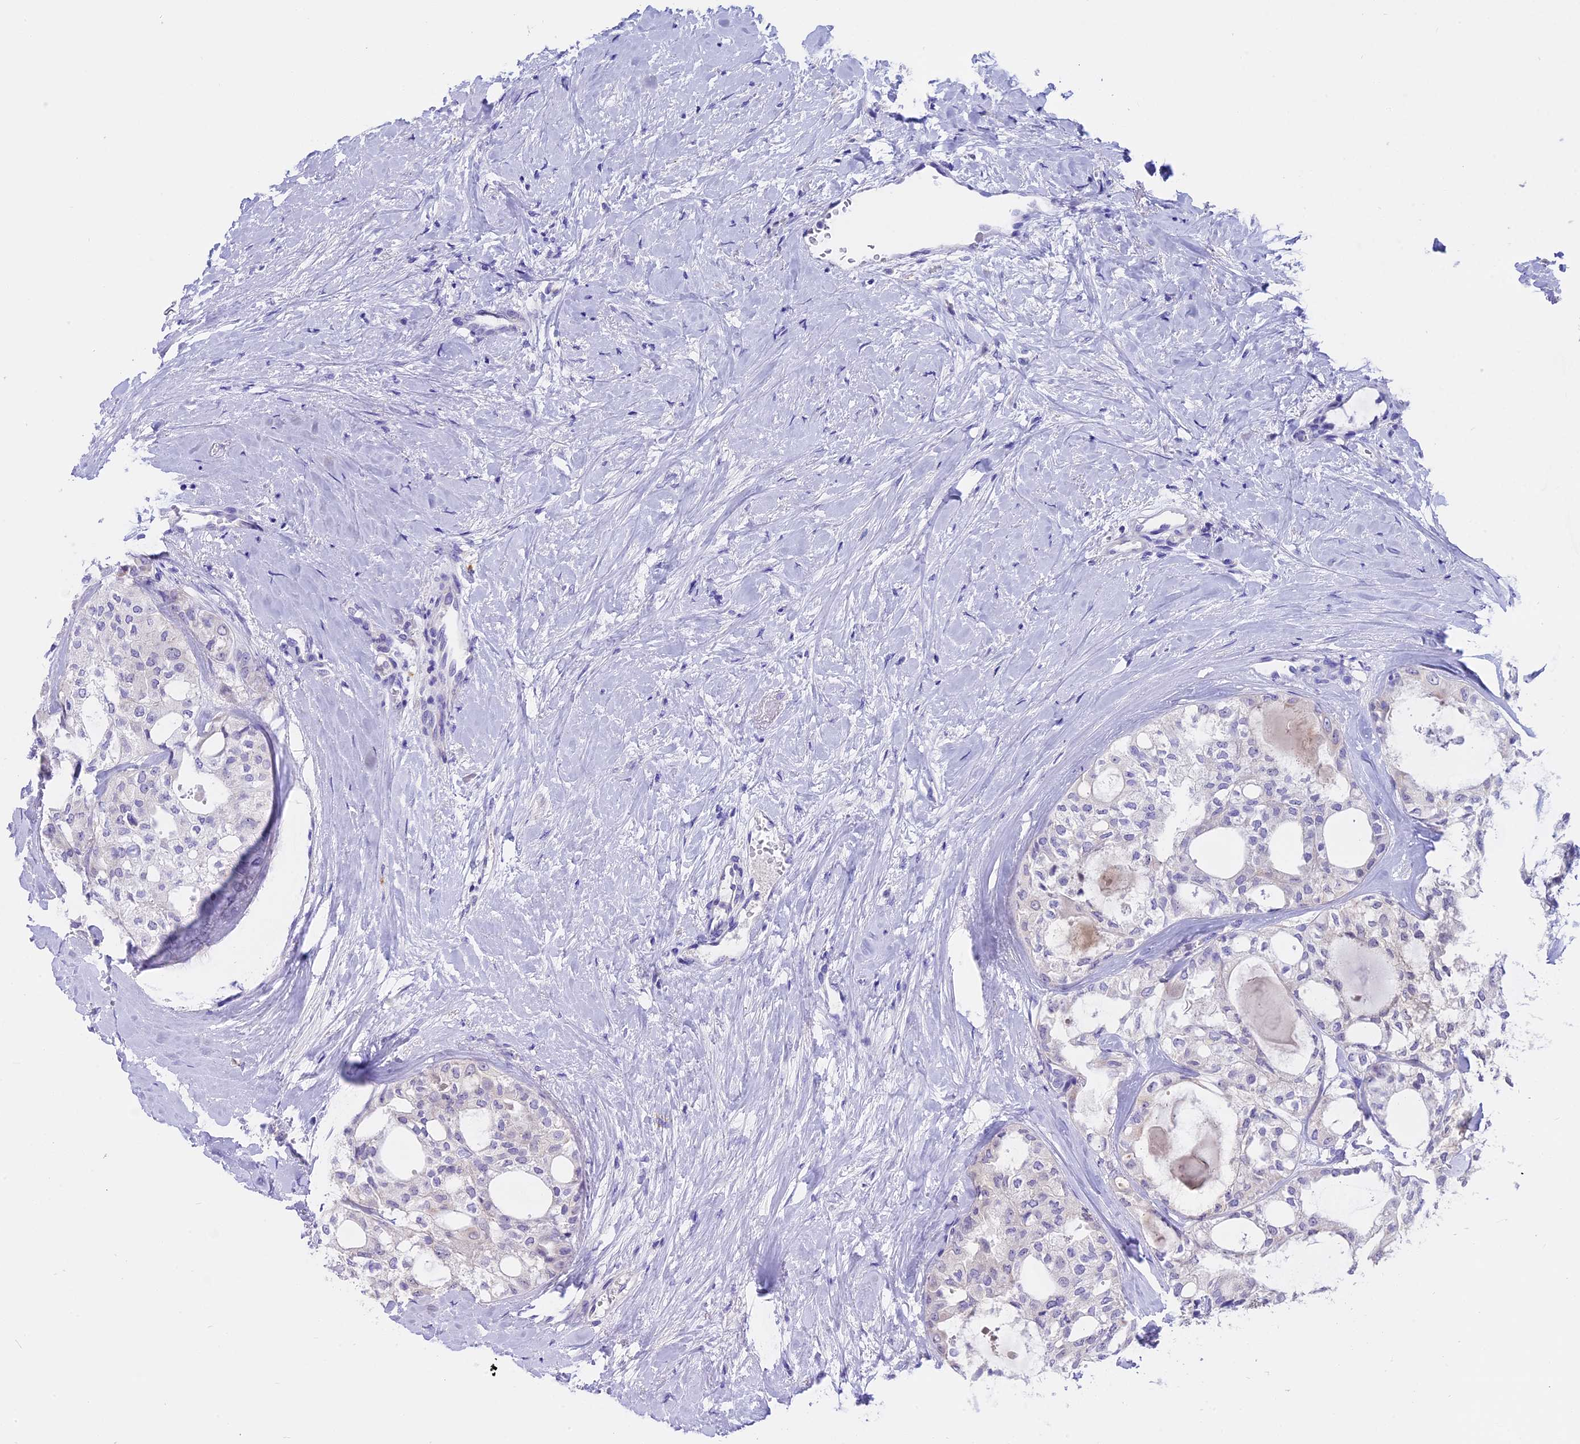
{"staining": {"intensity": "negative", "quantity": "none", "location": "none"}, "tissue": "thyroid cancer", "cell_type": "Tumor cells", "image_type": "cancer", "snomed": [{"axis": "morphology", "description": "Follicular adenoma carcinoma, NOS"}, {"axis": "topography", "description": "Thyroid gland"}], "caption": "Immunohistochemistry image of neoplastic tissue: human thyroid cancer (follicular adenoma carcinoma) stained with DAB (3,3'-diaminobenzidine) reveals no significant protein positivity in tumor cells.", "gene": "LYPD6", "patient": {"sex": "male", "age": 75}}